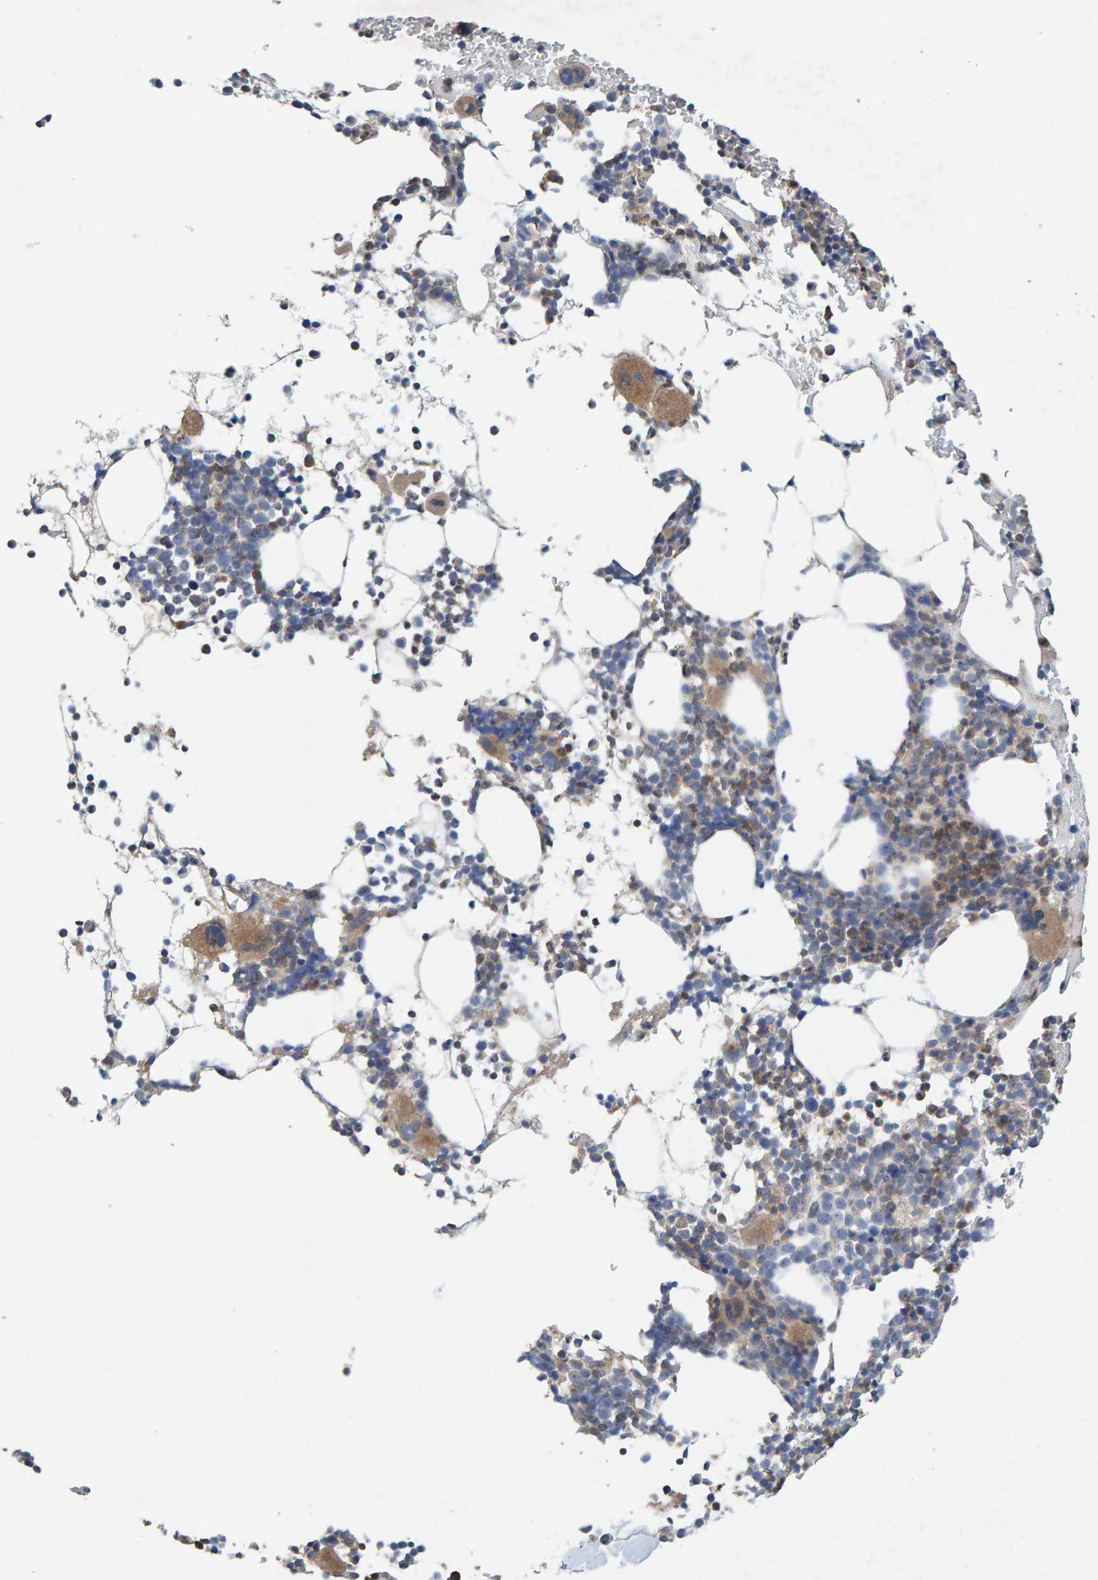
{"staining": {"intensity": "weak", "quantity": "25%-75%", "location": "cytoplasmic/membranous"}, "tissue": "bone marrow", "cell_type": "Hematopoietic cells", "image_type": "normal", "snomed": [{"axis": "morphology", "description": "Normal tissue, NOS"}, {"axis": "morphology", "description": "Inflammation, NOS"}, {"axis": "topography", "description": "Bone marrow"}], "caption": "DAB (3,3'-diaminobenzidine) immunohistochemical staining of unremarkable human bone marrow shows weak cytoplasmic/membranous protein expression in about 25%-75% of hematopoietic cells.", "gene": "CCM2", "patient": {"sex": "male", "age": 78}}